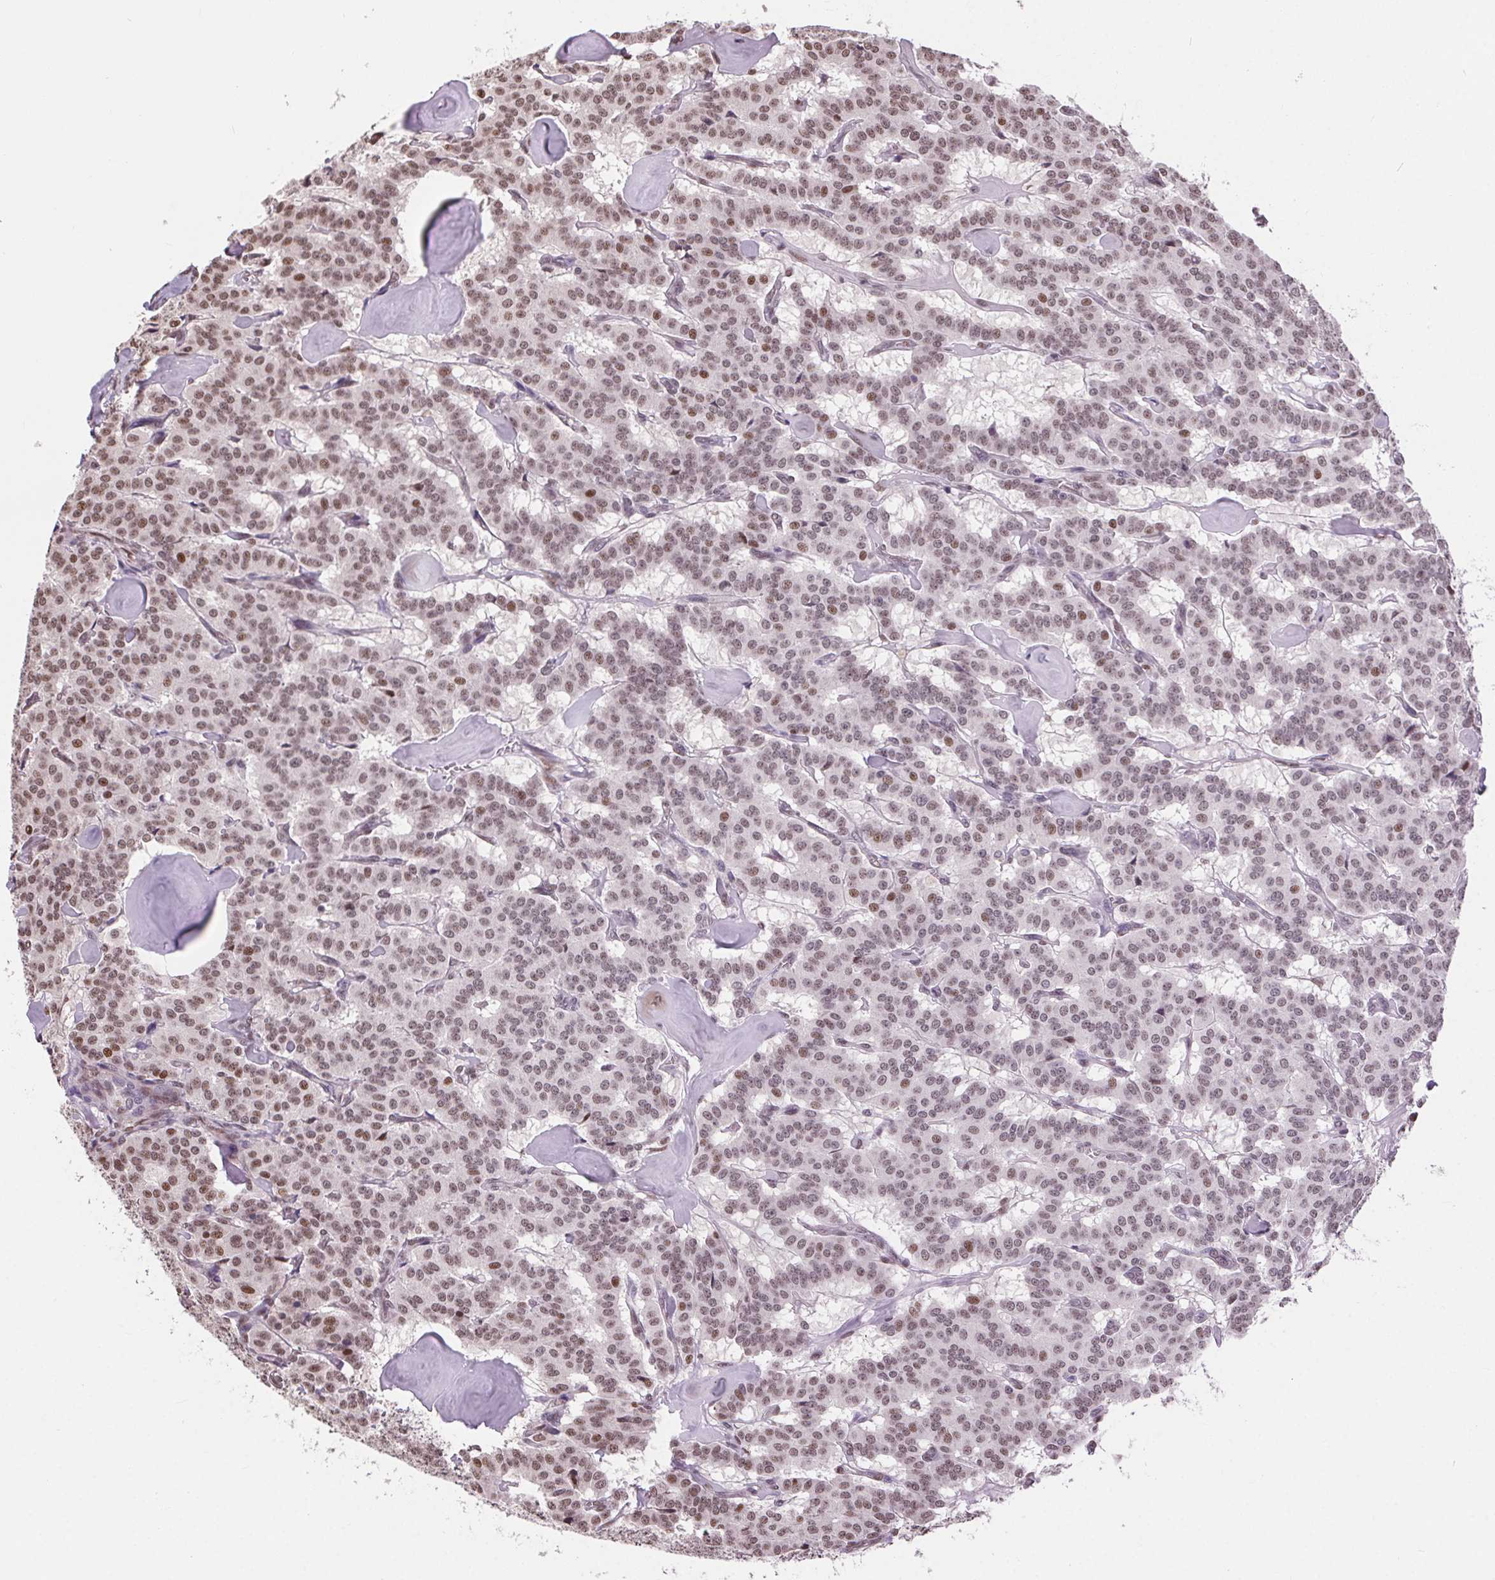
{"staining": {"intensity": "moderate", "quantity": ">75%", "location": "nuclear"}, "tissue": "carcinoid", "cell_type": "Tumor cells", "image_type": "cancer", "snomed": [{"axis": "morphology", "description": "Carcinoid, malignant, NOS"}, {"axis": "topography", "description": "Lung"}], "caption": "Human malignant carcinoid stained for a protein (brown) demonstrates moderate nuclear positive positivity in about >75% of tumor cells.", "gene": "RAD23A", "patient": {"sex": "female", "age": 46}}